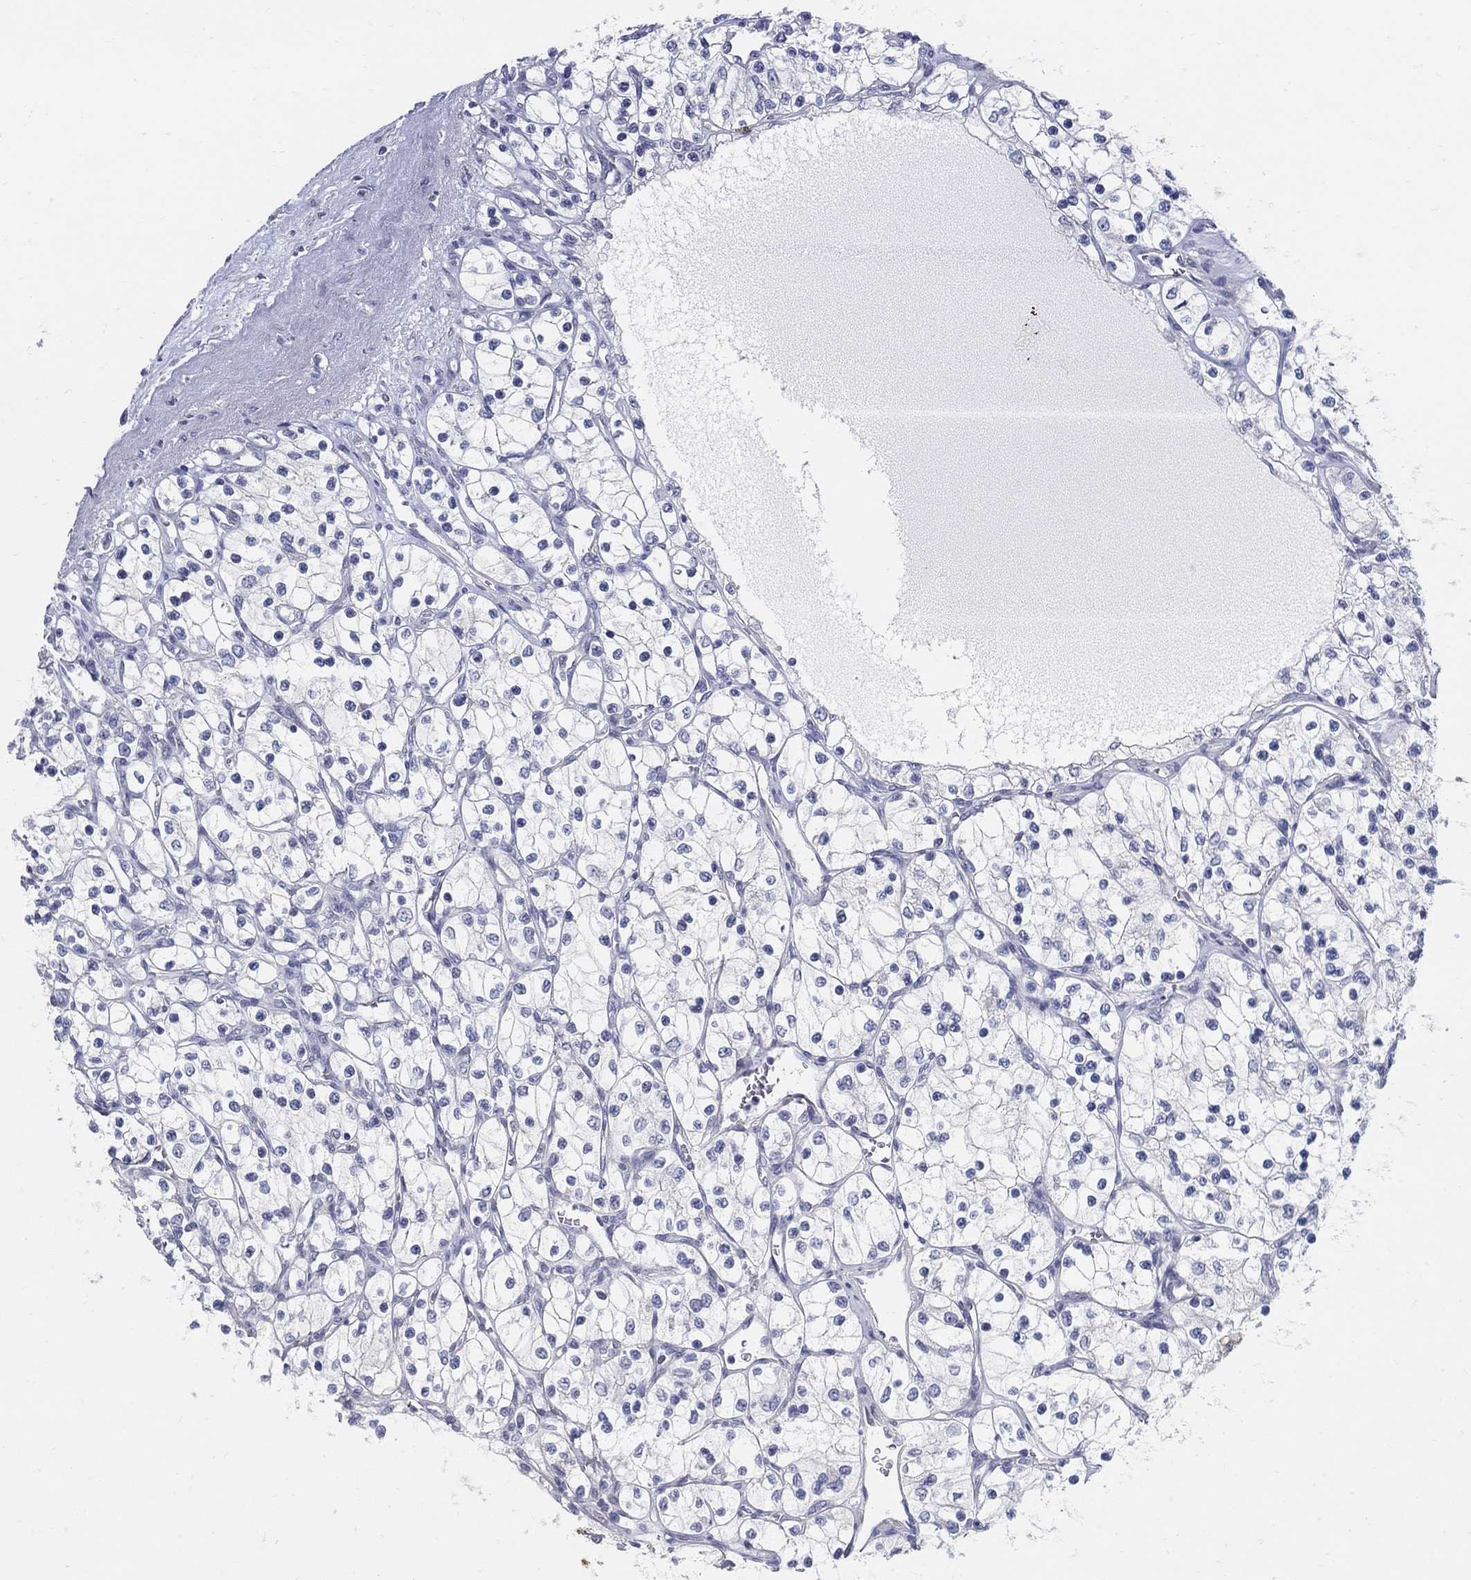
{"staining": {"intensity": "negative", "quantity": "none", "location": "none"}, "tissue": "renal cancer", "cell_type": "Tumor cells", "image_type": "cancer", "snomed": [{"axis": "morphology", "description": "Adenocarcinoma, NOS"}, {"axis": "topography", "description": "Kidney"}], "caption": "This is an immunohistochemistry histopathology image of renal cancer. There is no positivity in tumor cells.", "gene": "USP29", "patient": {"sex": "female", "age": 69}}